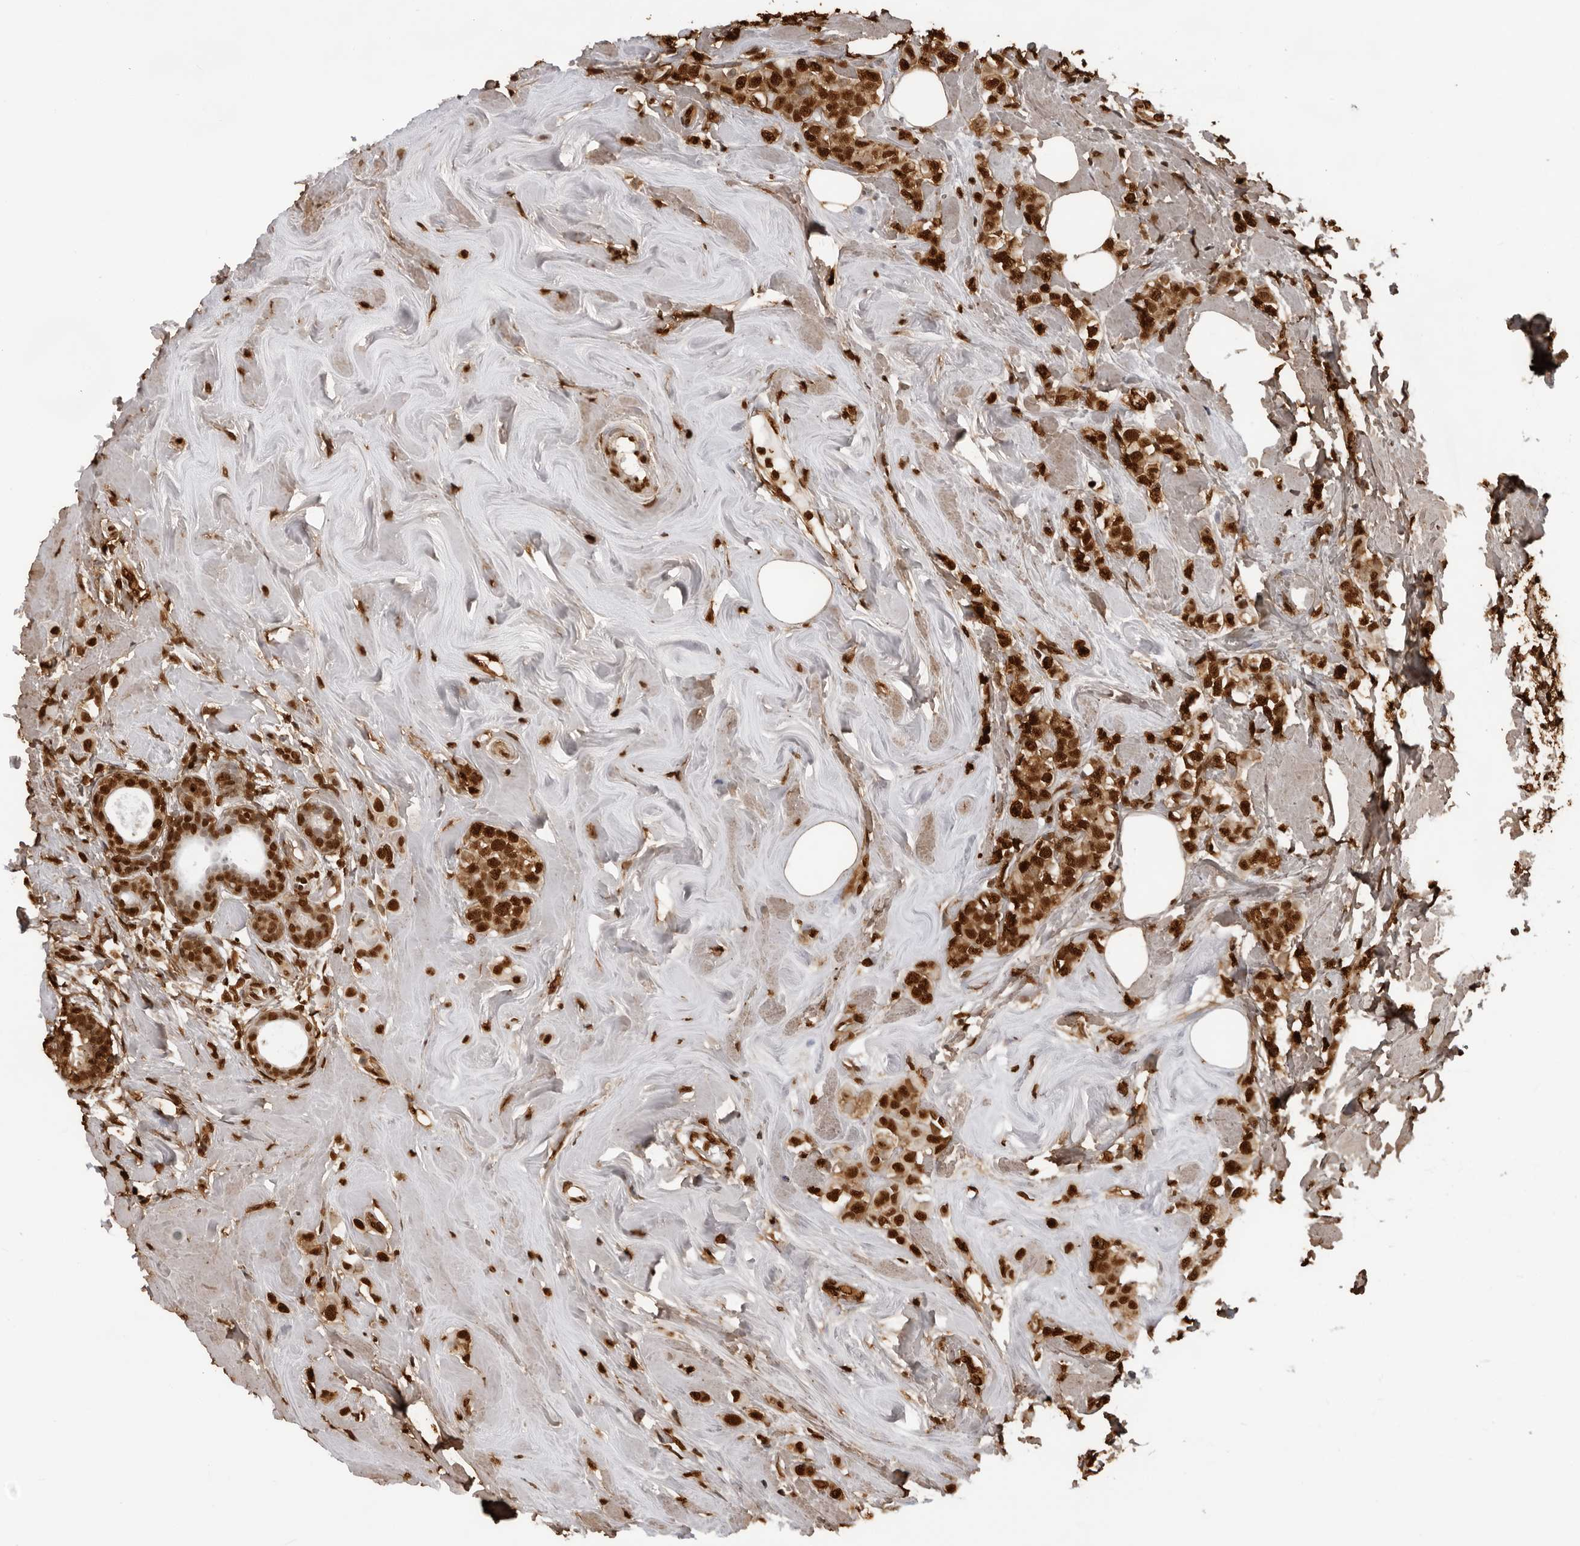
{"staining": {"intensity": "strong", "quantity": ">75%", "location": "cytoplasmic/membranous,nuclear"}, "tissue": "breast cancer", "cell_type": "Tumor cells", "image_type": "cancer", "snomed": [{"axis": "morphology", "description": "Lobular carcinoma"}, {"axis": "topography", "description": "Breast"}], "caption": "Immunohistochemical staining of breast cancer shows high levels of strong cytoplasmic/membranous and nuclear staining in approximately >75% of tumor cells.", "gene": "ZFP91", "patient": {"sex": "female", "age": 47}}